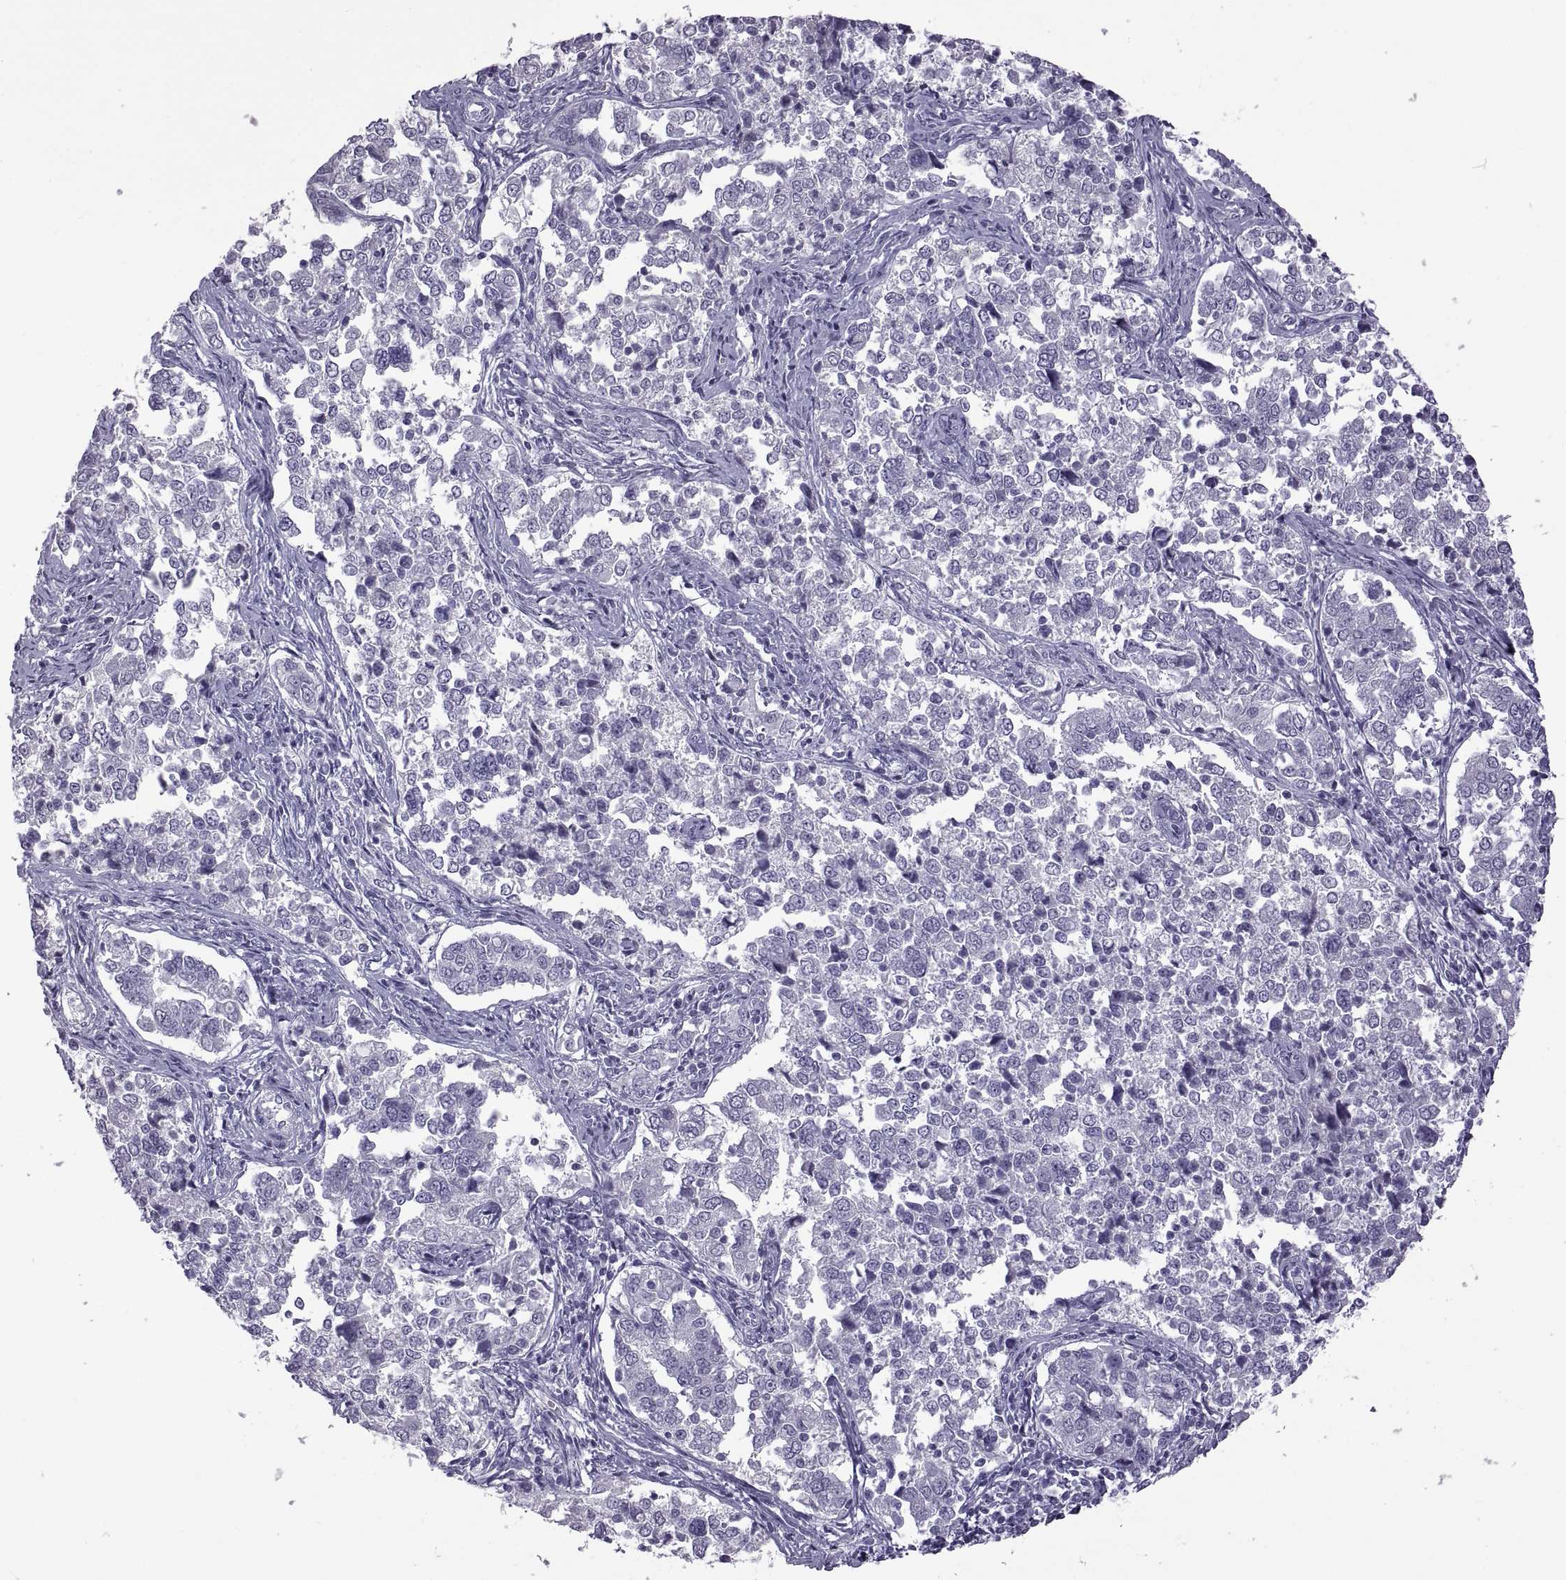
{"staining": {"intensity": "negative", "quantity": "none", "location": "none"}, "tissue": "endometrial cancer", "cell_type": "Tumor cells", "image_type": "cancer", "snomed": [{"axis": "morphology", "description": "Adenocarcinoma, NOS"}, {"axis": "topography", "description": "Endometrium"}], "caption": "Immunohistochemical staining of endometrial cancer shows no significant positivity in tumor cells.", "gene": "RDM1", "patient": {"sex": "female", "age": 43}}